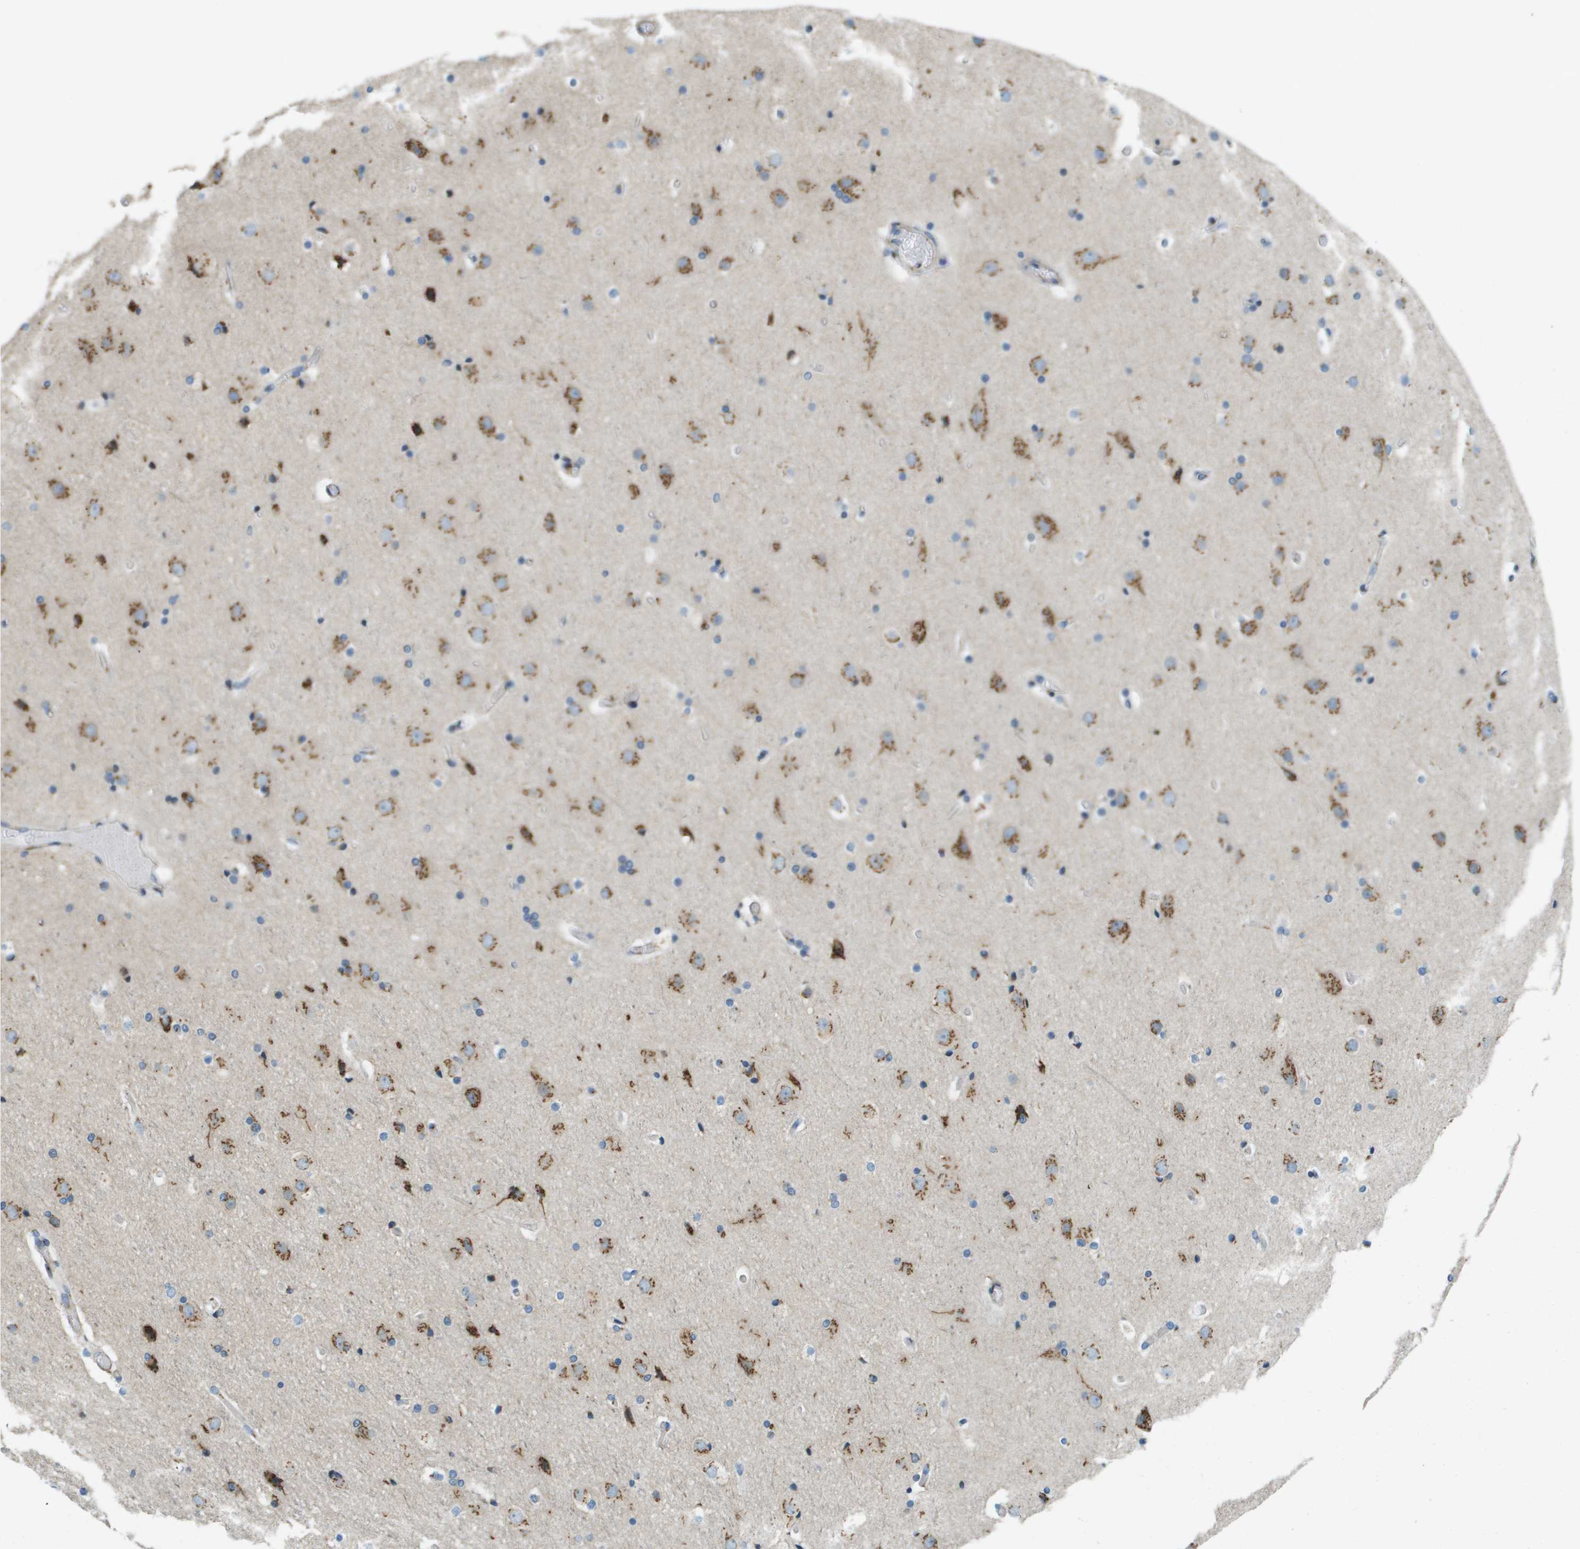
{"staining": {"intensity": "moderate", "quantity": "<25%", "location": "cytoplasmic/membranous"}, "tissue": "hippocampus", "cell_type": "Glial cells", "image_type": "normal", "snomed": [{"axis": "morphology", "description": "Normal tissue, NOS"}, {"axis": "topography", "description": "Hippocampus"}], "caption": "Immunohistochemical staining of normal hippocampus demonstrates moderate cytoplasmic/membranous protein staining in about <25% of glial cells.", "gene": "ACBD3", "patient": {"sex": "male", "age": 45}}